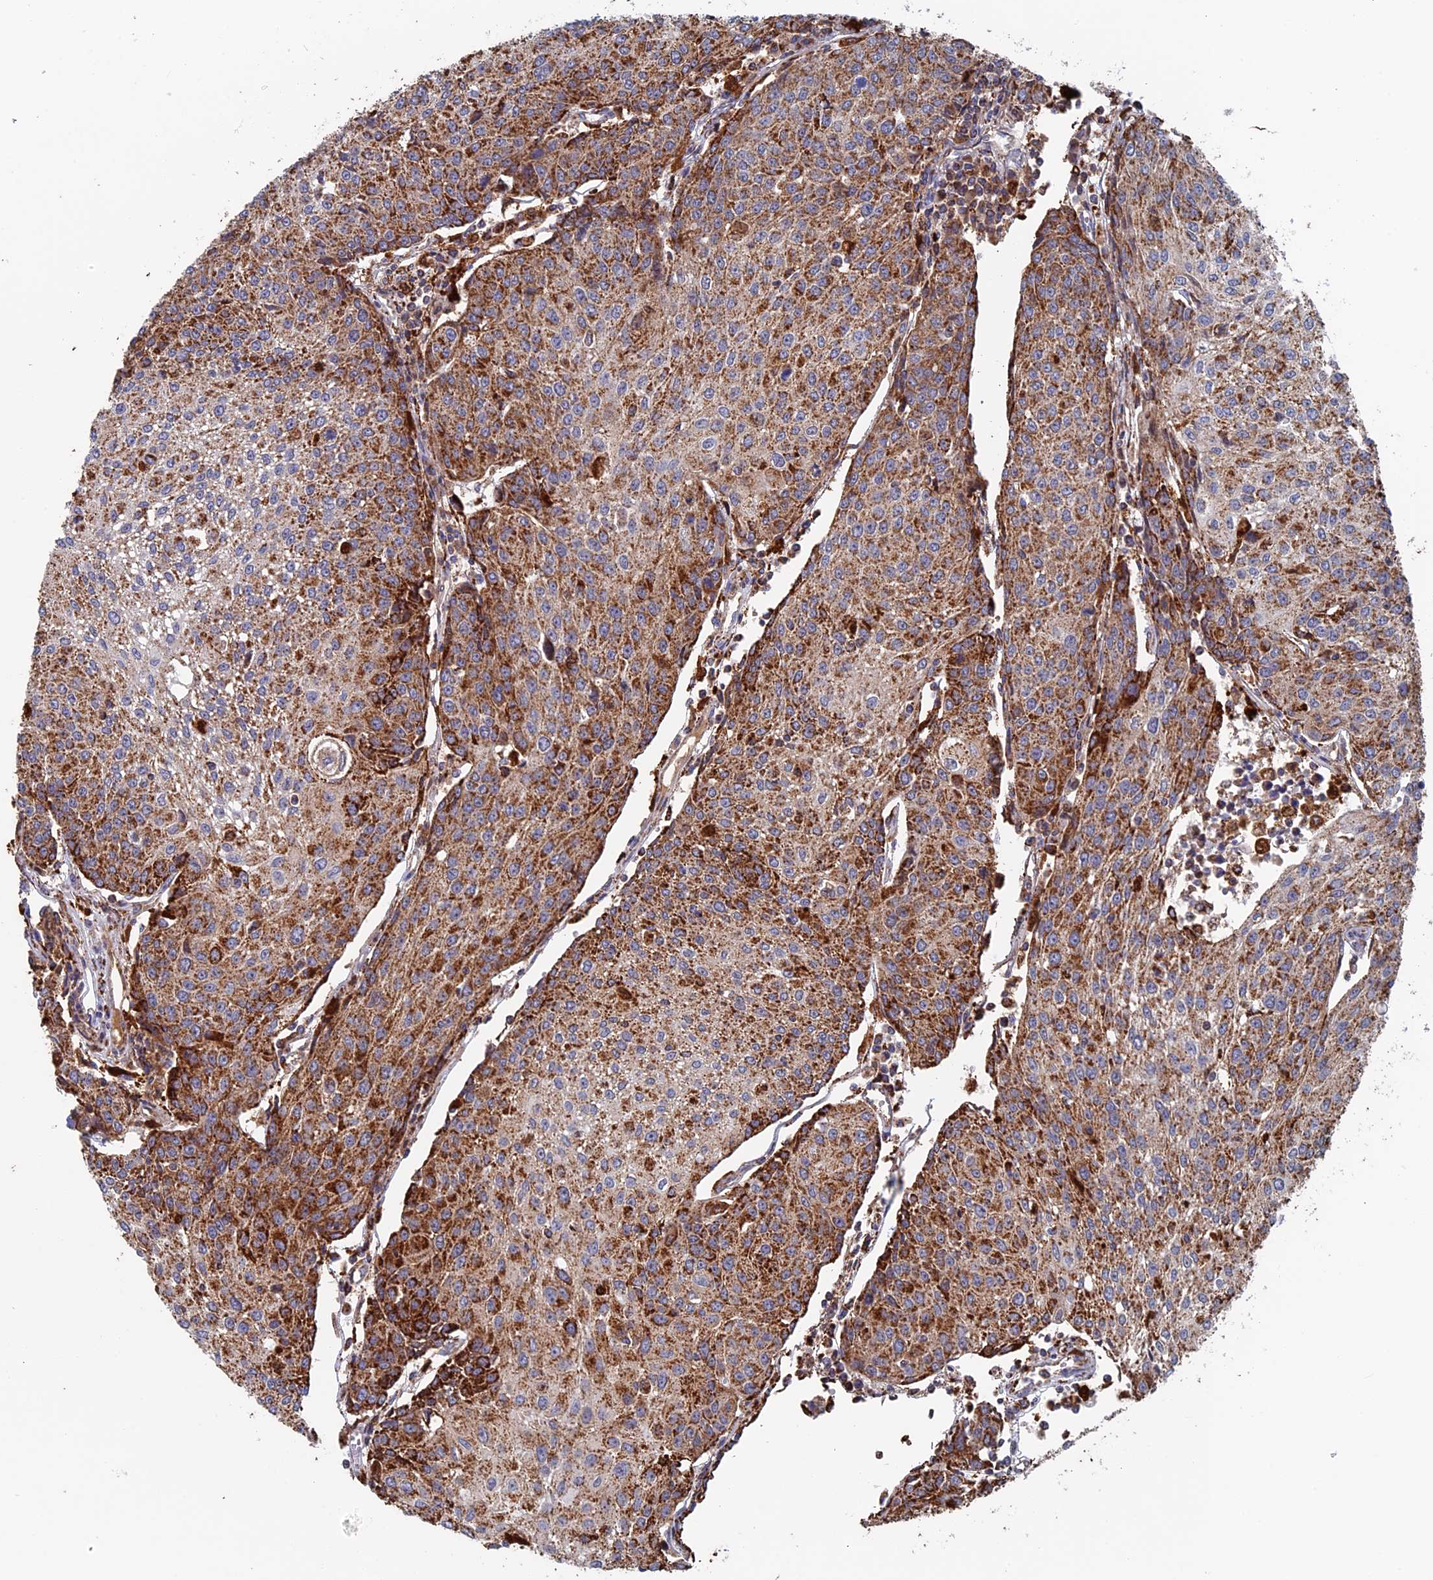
{"staining": {"intensity": "moderate", "quantity": ">75%", "location": "cytoplasmic/membranous"}, "tissue": "urothelial cancer", "cell_type": "Tumor cells", "image_type": "cancer", "snomed": [{"axis": "morphology", "description": "Urothelial carcinoma, High grade"}, {"axis": "topography", "description": "Urinary bladder"}], "caption": "Protein expression analysis of human urothelial cancer reveals moderate cytoplasmic/membranous expression in approximately >75% of tumor cells.", "gene": "SEC24D", "patient": {"sex": "female", "age": 85}}